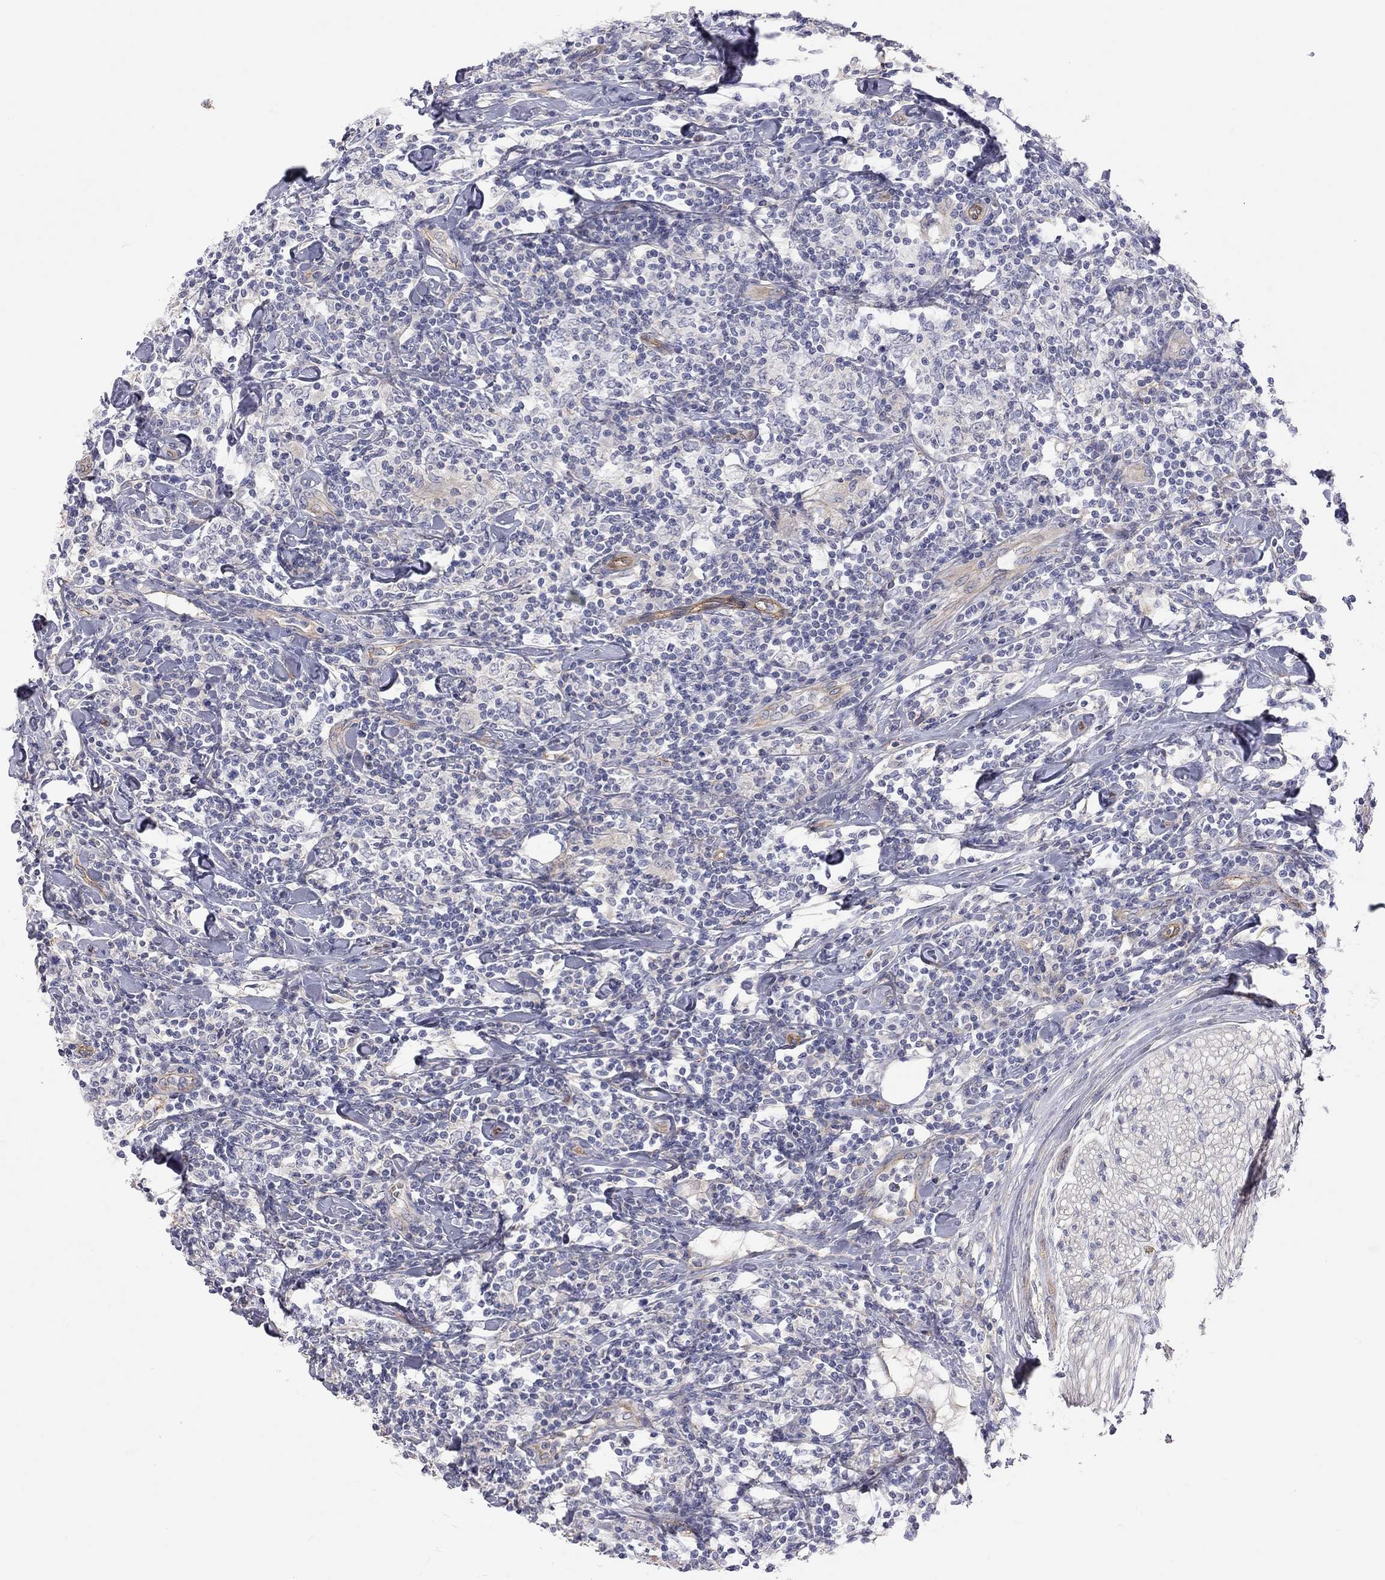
{"staining": {"intensity": "negative", "quantity": "none", "location": "none"}, "tissue": "lymphoma", "cell_type": "Tumor cells", "image_type": "cancer", "snomed": [{"axis": "morphology", "description": "Malignant lymphoma, non-Hodgkin's type, High grade"}, {"axis": "topography", "description": "Lymph node"}], "caption": "High magnification brightfield microscopy of lymphoma stained with DAB (3,3'-diaminobenzidine) (brown) and counterstained with hematoxylin (blue): tumor cells show no significant staining.", "gene": "GPRC5B", "patient": {"sex": "female", "age": 84}}